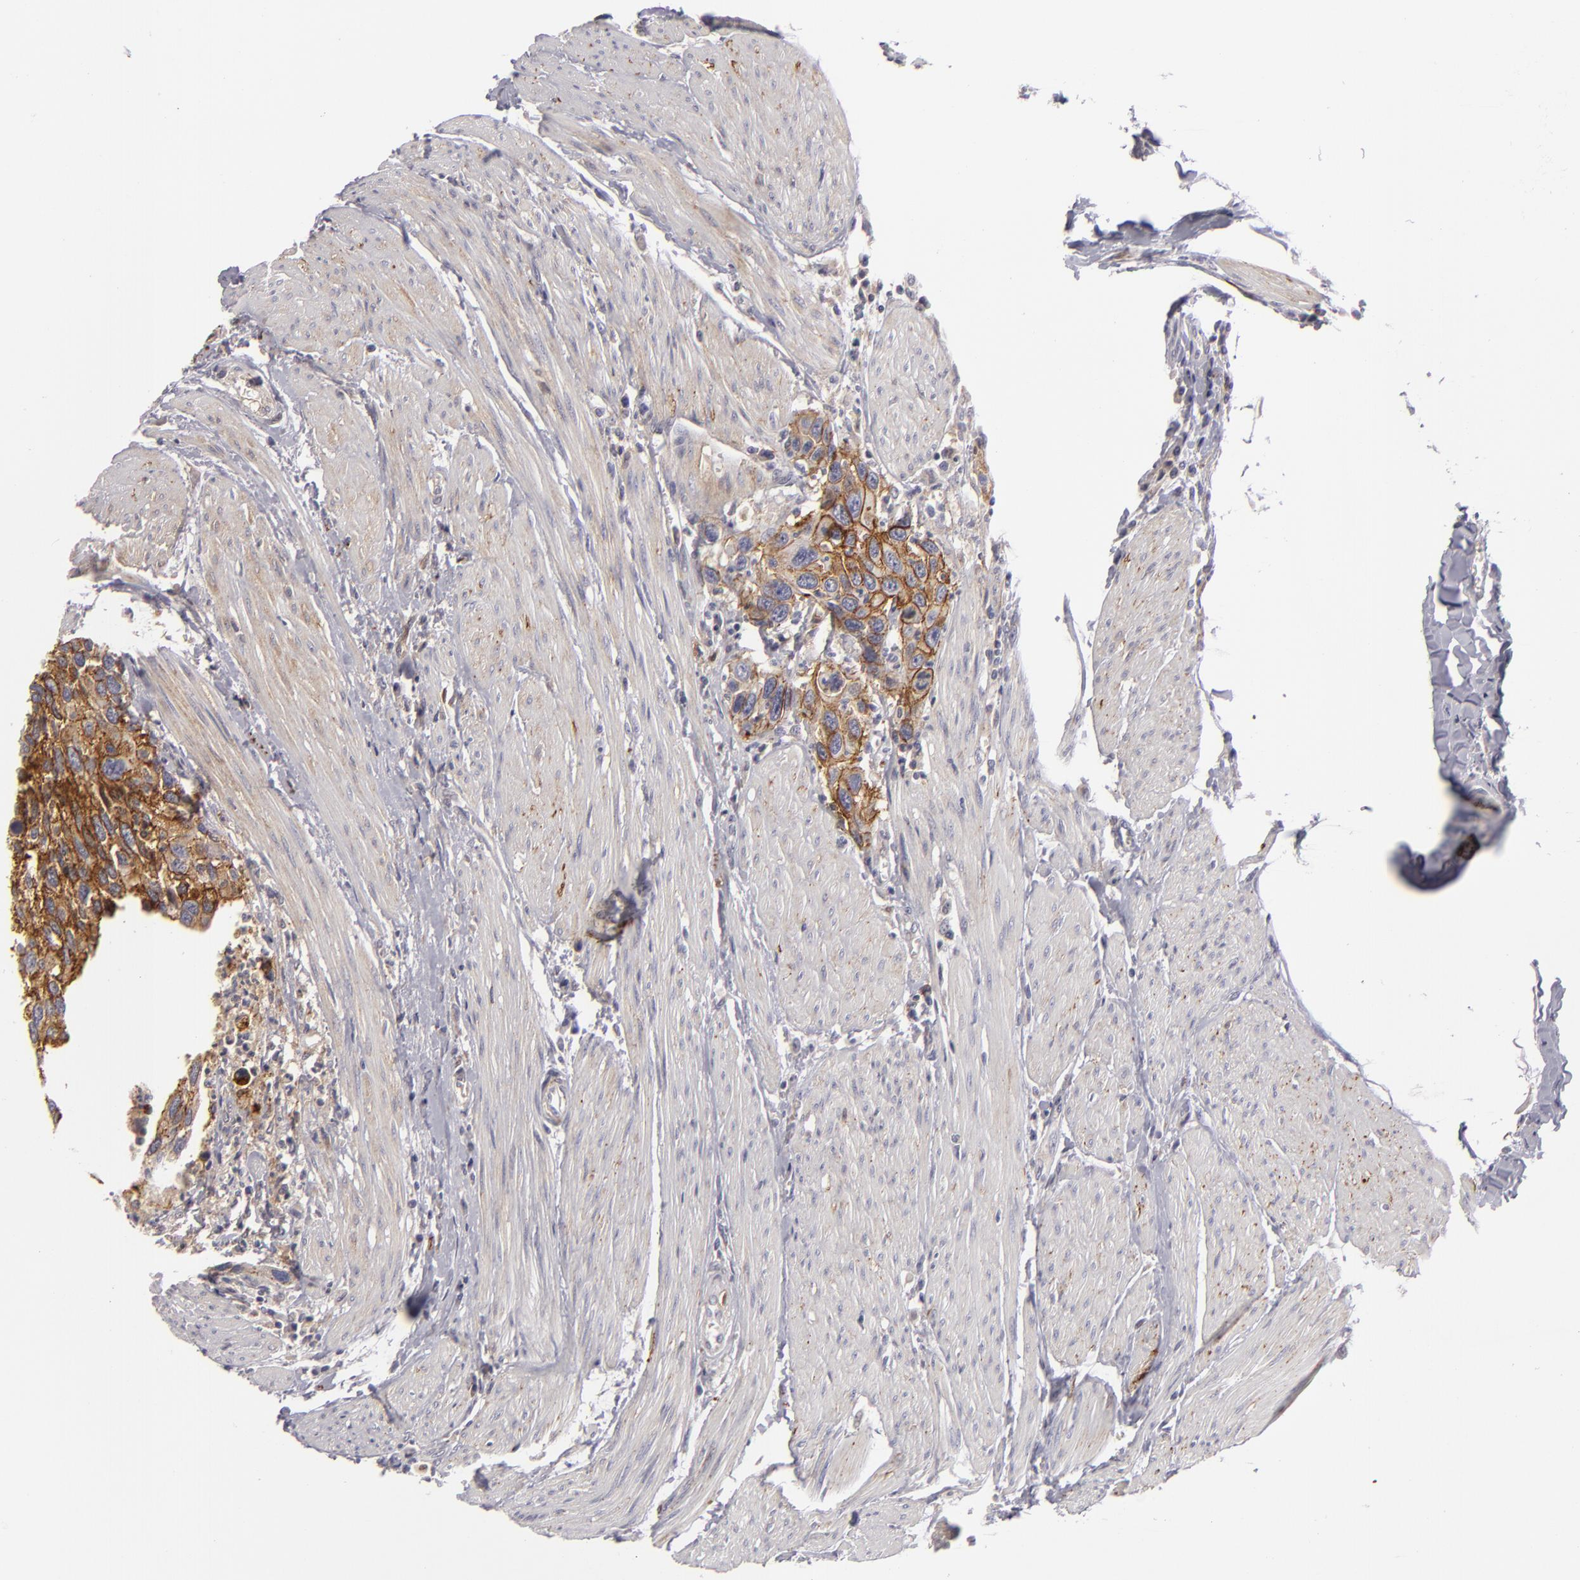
{"staining": {"intensity": "moderate", "quantity": ">75%", "location": "cytoplasmic/membranous"}, "tissue": "urothelial cancer", "cell_type": "Tumor cells", "image_type": "cancer", "snomed": [{"axis": "morphology", "description": "Urothelial carcinoma, High grade"}, {"axis": "topography", "description": "Urinary bladder"}], "caption": "Immunohistochemical staining of human high-grade urothelial carcinoma exhibits moderate cytoplasmic/membranous protein positivity in approximately >75% of tumor cells.", "gene": "ALCAM", "patient": {"sex": "male", "age": 66}}